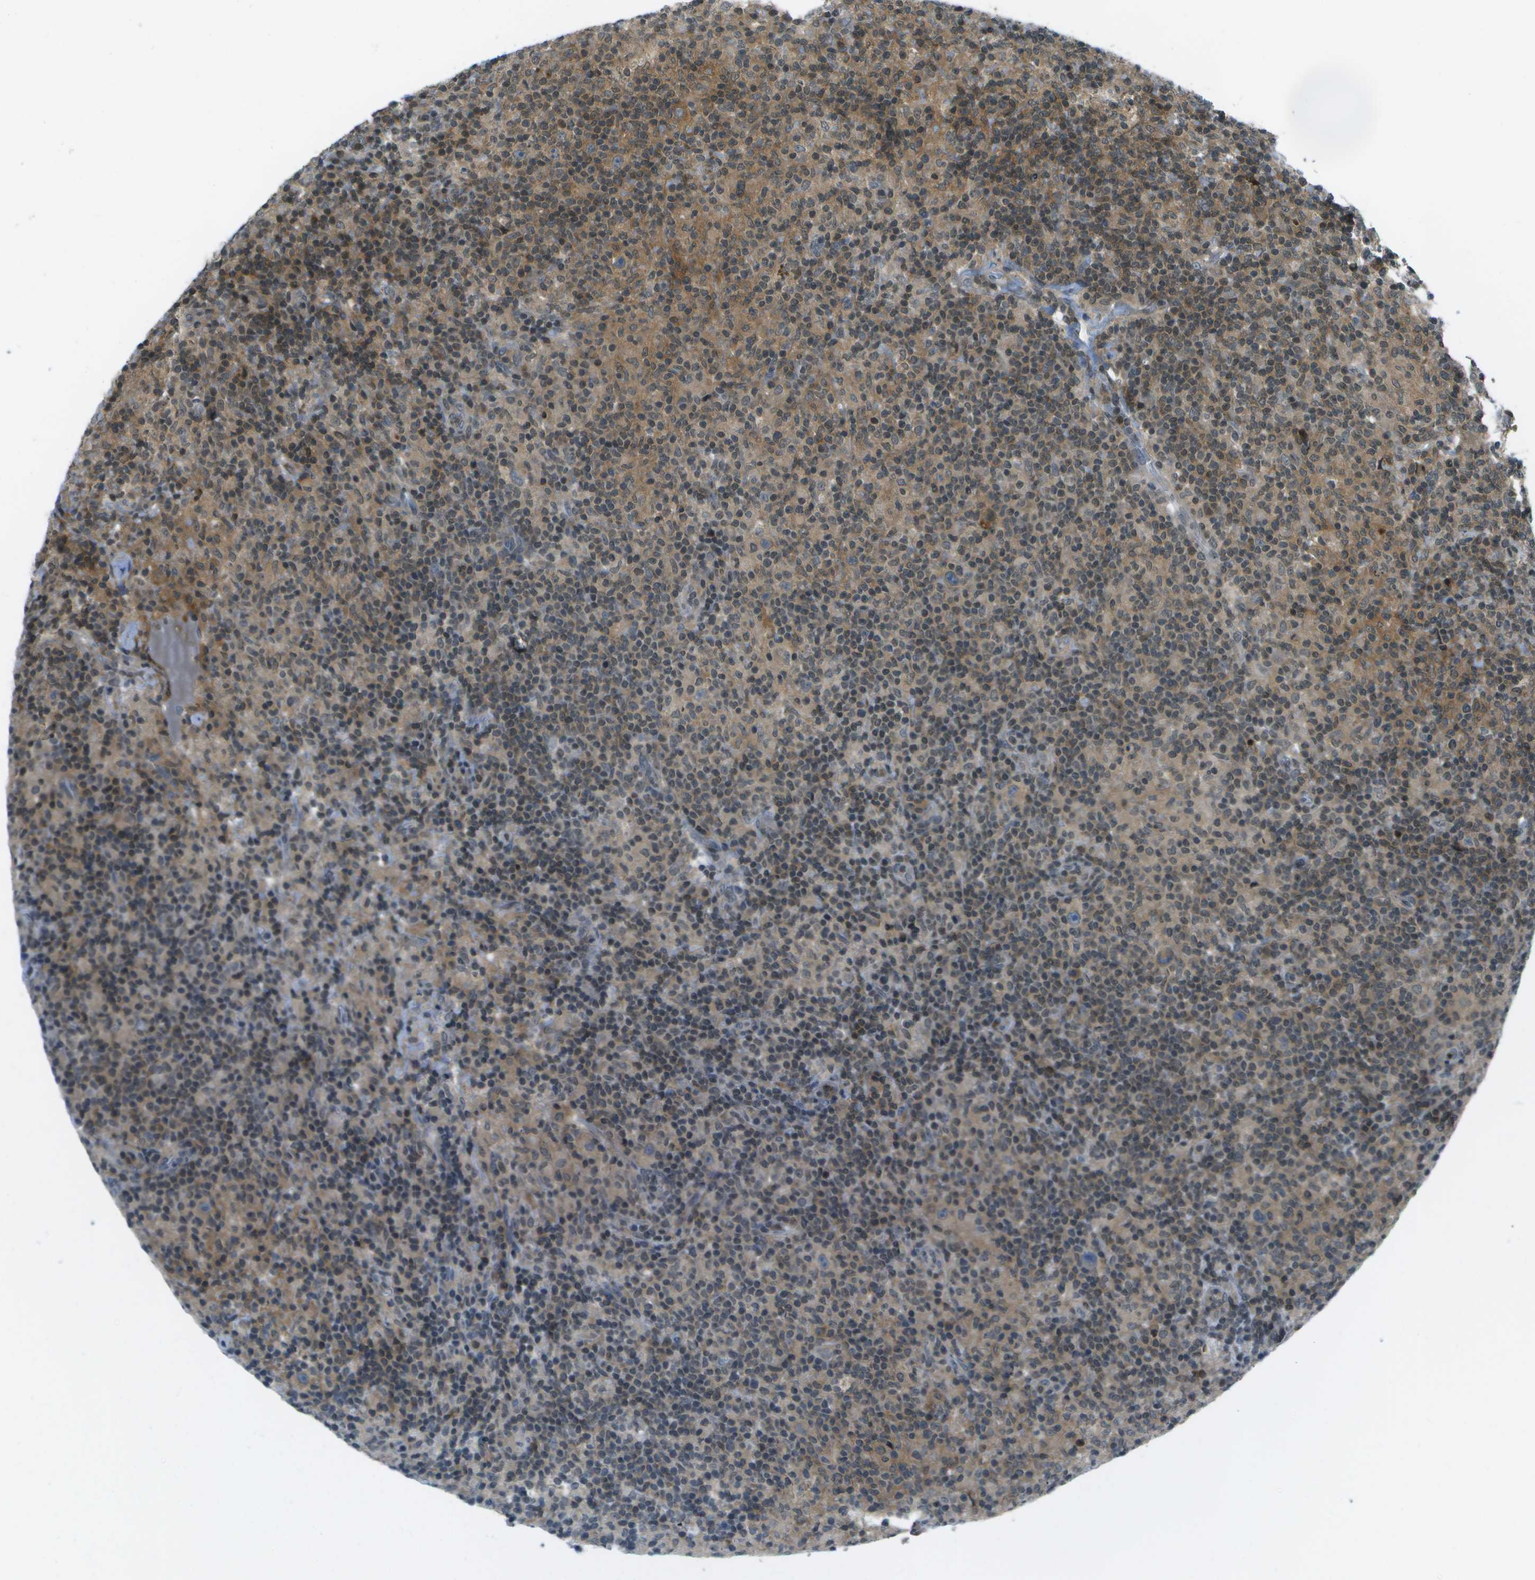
{"staining": {"intensity": "moderate", "quantity": "<25%", "location": "cytoplasmic/membranous"}, "tissue": "lymphoma", "cell_type": "Tumor cells", "image_type": "cancer", "snomed": [{"axis": "morphology", "description": "Hodgkin's disease, NOS"}, {"axis": "topography", "description": "Lymph node"}], "caption": "Protein staining of Hodgkin's disease tissue exhibits moderate cytoplasmic/membranous expression in about <25% of tumor cells. (Brightfield microscopy of DAB IHC at high magnification).", "gene": "TMEM19", "patient": {"sex": "male", "age": 70}}